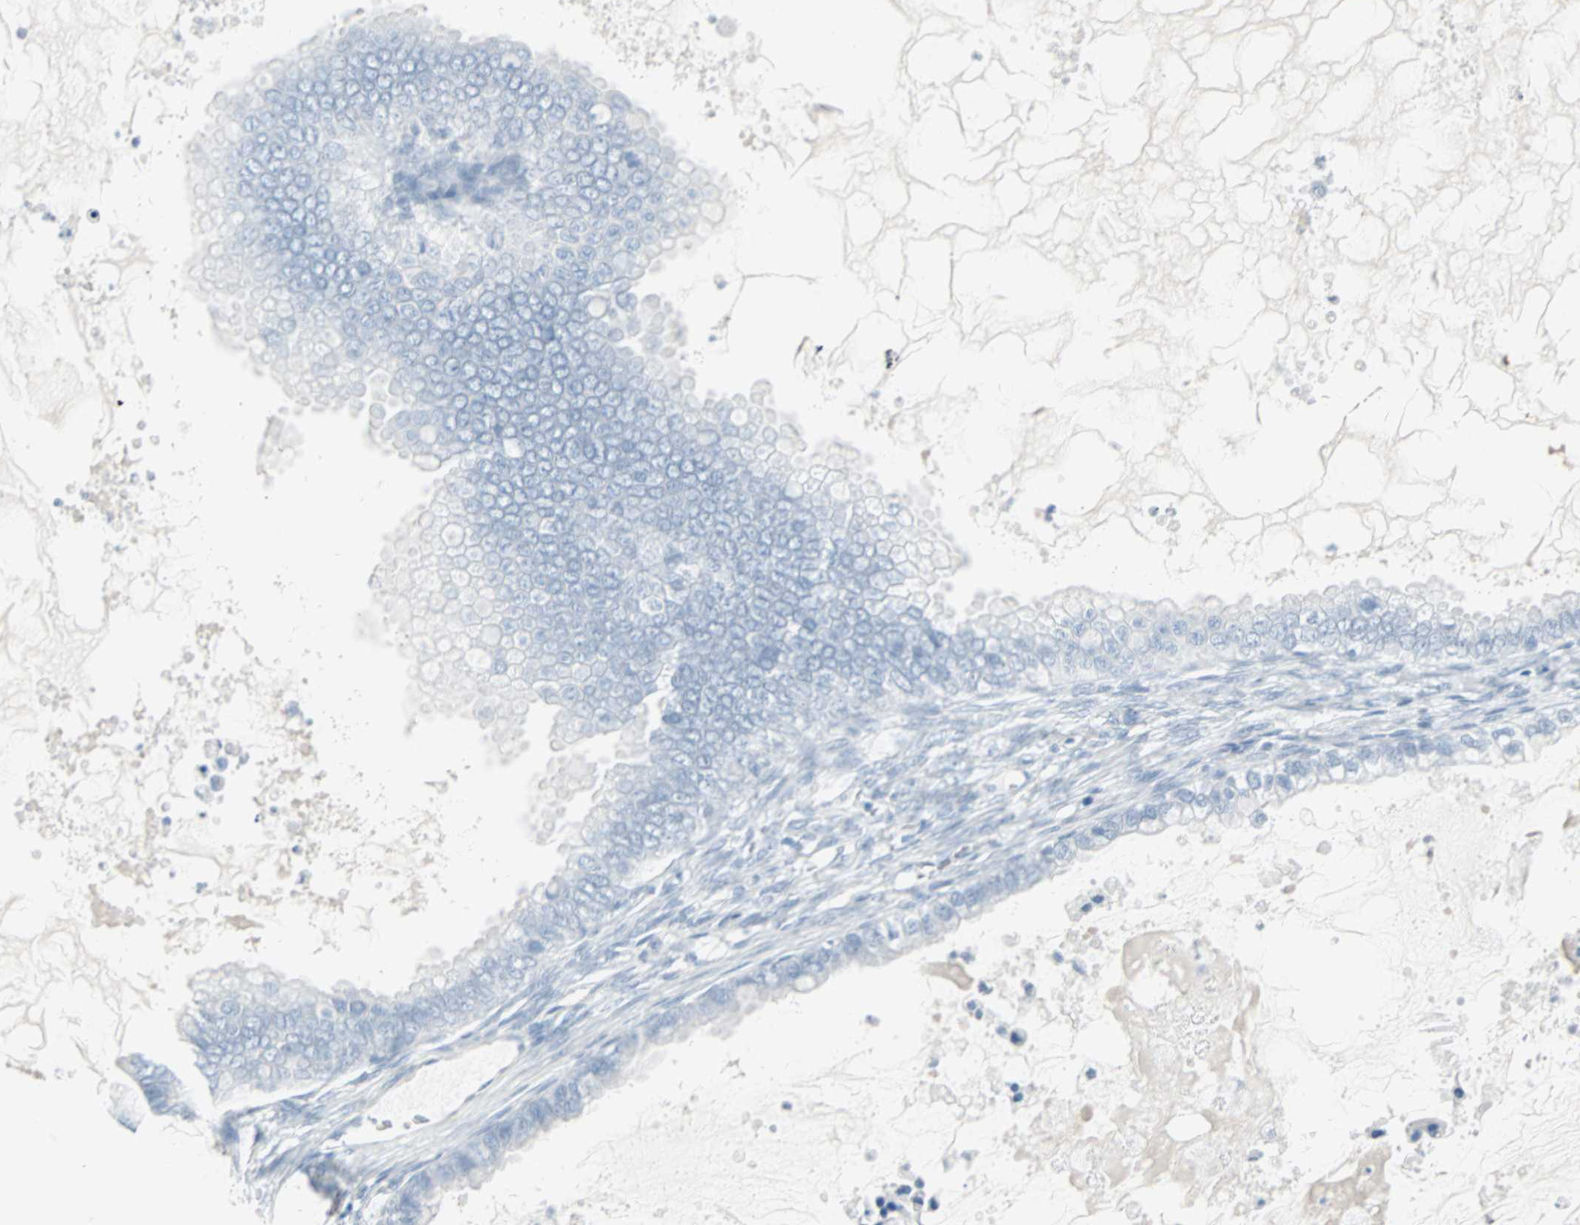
{"staining": {"intensity": "negative", "quantity": "none", "location": "none"}, "tissue": "ovarian cancer", "cell_type": "Tumor cells", "image_type": "cancer", "snomed": [{"axis": "morphology", "description": "Cystadenocarcinoma, mucinous, NOS"}, {"axis": "topography", "description": "Ovary"}], "caption": "Ovarian cancer (mucinous cystadenocarcinoma) was stained to show a protein in brown. There is no significant staining in tumor cells.", "gene": "LANCL3", "patient": {"sex": "female", "age": 80}}